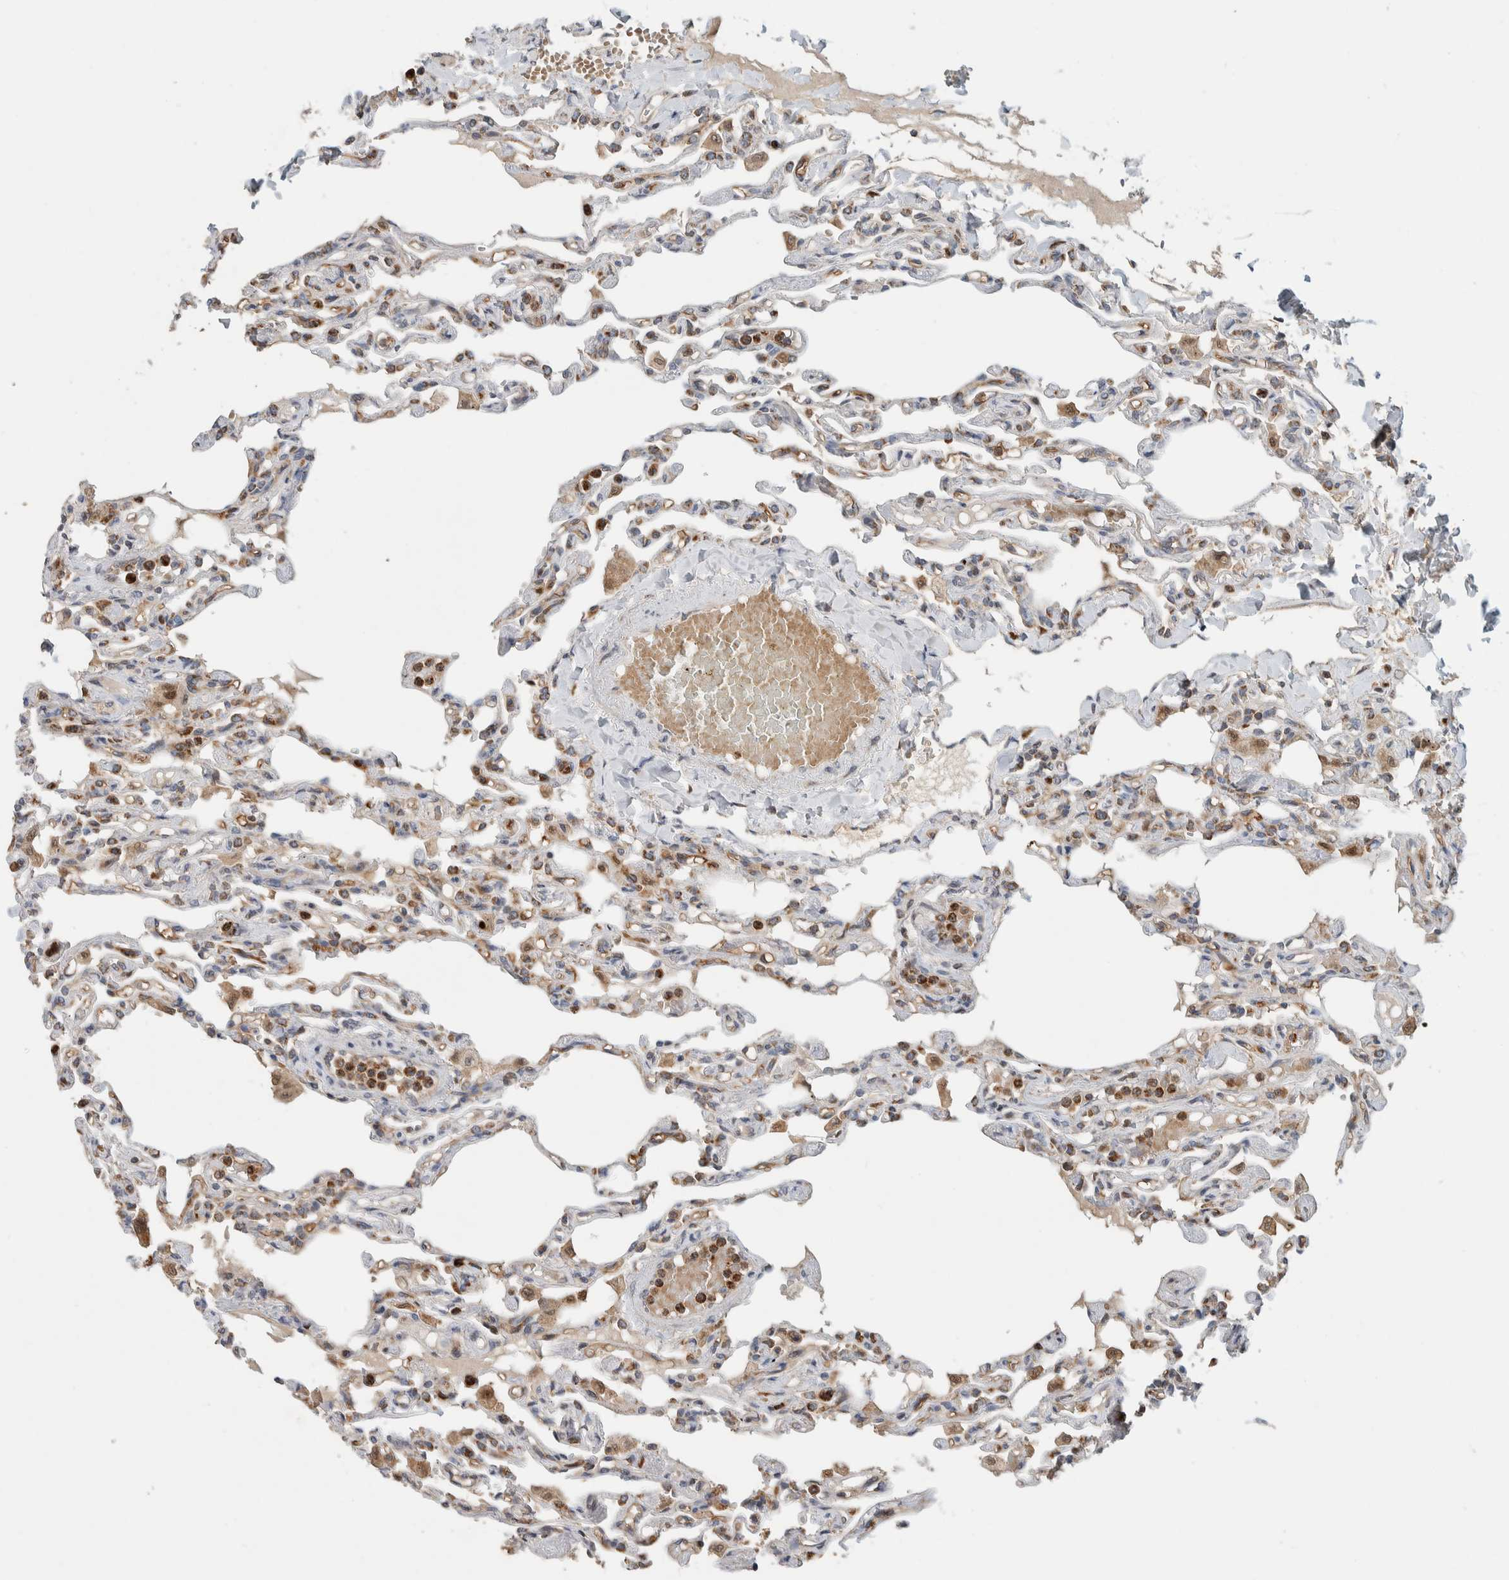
{"staining": {"intensity": "moderate", "quantity": ">75%", "location": "cytoplasmic/membranous"}, "tissue": "lung", "cell_type": "Alveolar cells", "image_type": "normal", "snomed": [{"axis": "morphology", "description": "Normal tissue, NOS"}, {"axis": "topography", "description": "Lung"}], "caption": "High-power microscopy captured an immunohistochemistry photomicrograph of benign lung, revealing moderate cytoplasmic/membranous positivity in approximately >75% of alveolar cells. (brown staining indicates protein expression, while blue staining denotes nuclei).", "gene": "VPS53", "patient": {"sex": "male", "age": 21}}